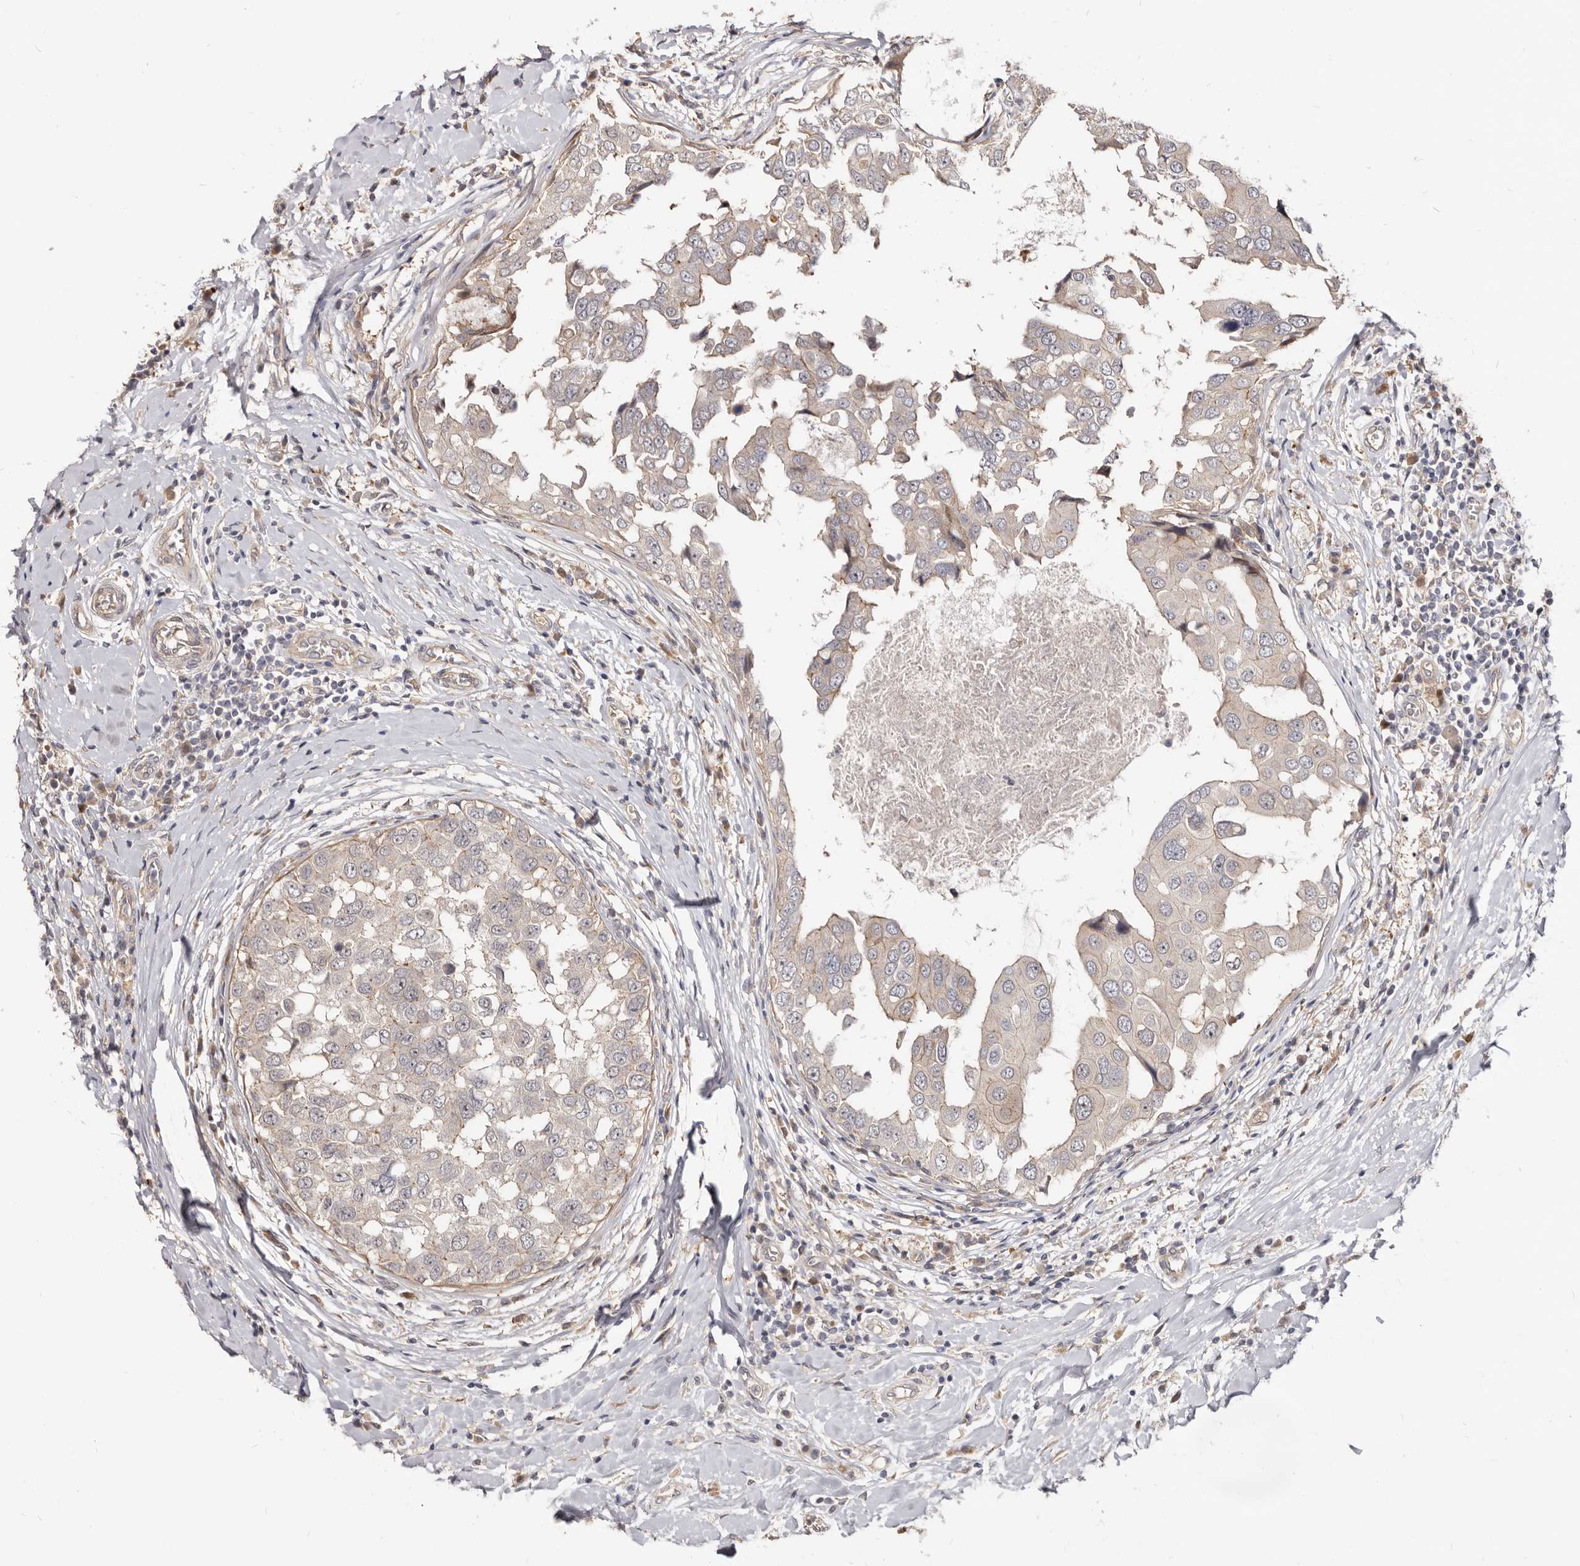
{"staining": {"intensity": "negative", "quantity": "none", "location": "none"}, "tissue": "breast cancer", "cell_type": "Tumor cells", "image_type": "cancer", "snomed": [{"axis": "morphology", "description": "Duct carcinoma"}, {"axis": "topography", "description": "Breast"}], "caption": "Immunohistochemical staining of human breast intraductal carcinoma exhibits no significant staining in tumor cells.", "gene": "GPATCH4", "patient": {"sex": "female", "age": 27}}